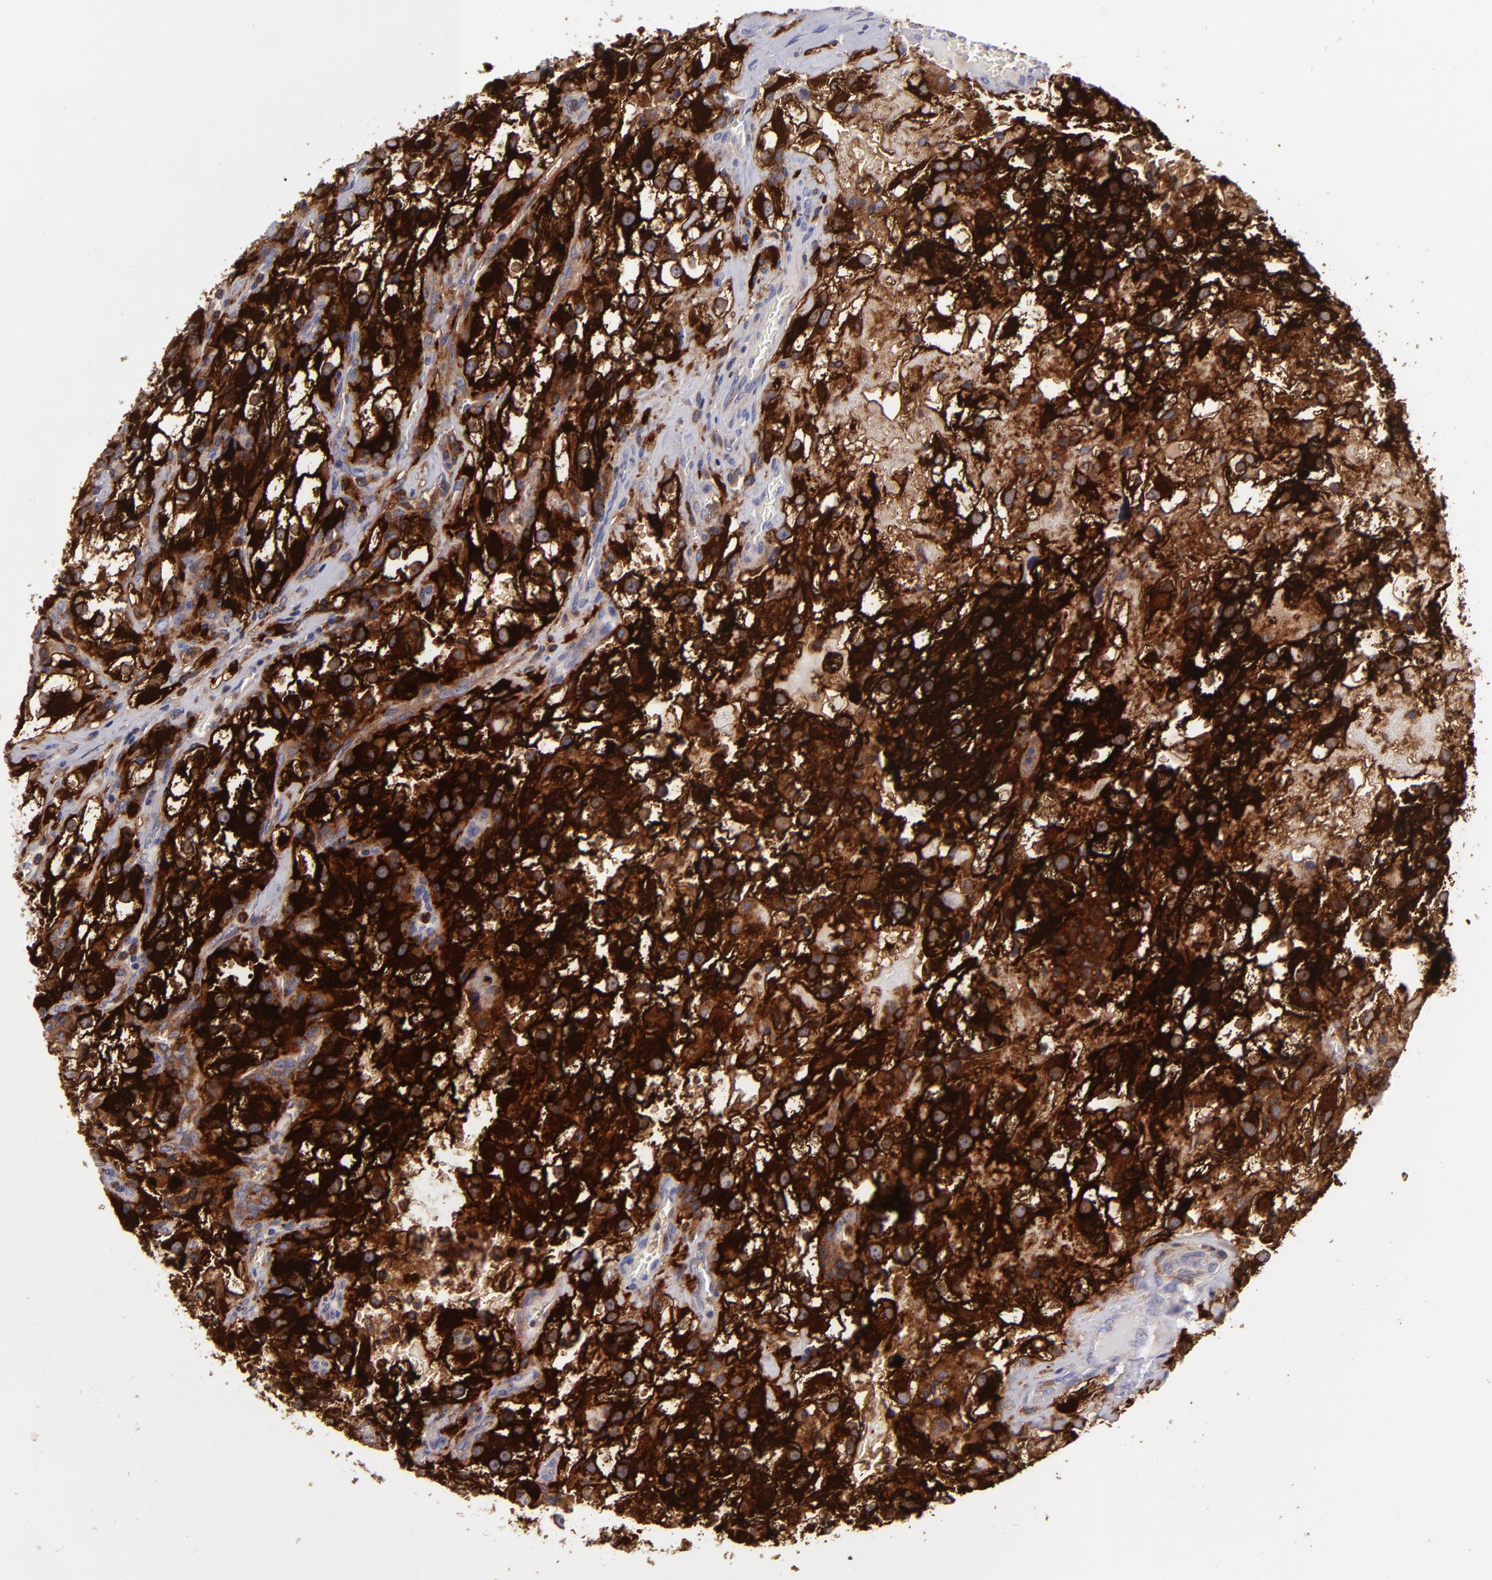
{"staining": {"intensity": "strong", "quantity": ">75%", "location": "cytoplasmic/membranous"}, "tissue": "renal cancer", "cell_type": "Tumor cells", "image_type": "cancer", "snomed": [{"axis": "morphology", "description": "Adenocarcinoma, NOS"}, {"axis": "topography", "description": "Kidney"}], "caption": "Renal cancer (adenocarcinoma) stained for a protein displays strong cytoplasmic/membranous positivity in tumor cells. The protein is shown in brown color, while the nuclei are stained blue.", "gene": "MMP10", "patient": {"sex": "female", "age": 52}}